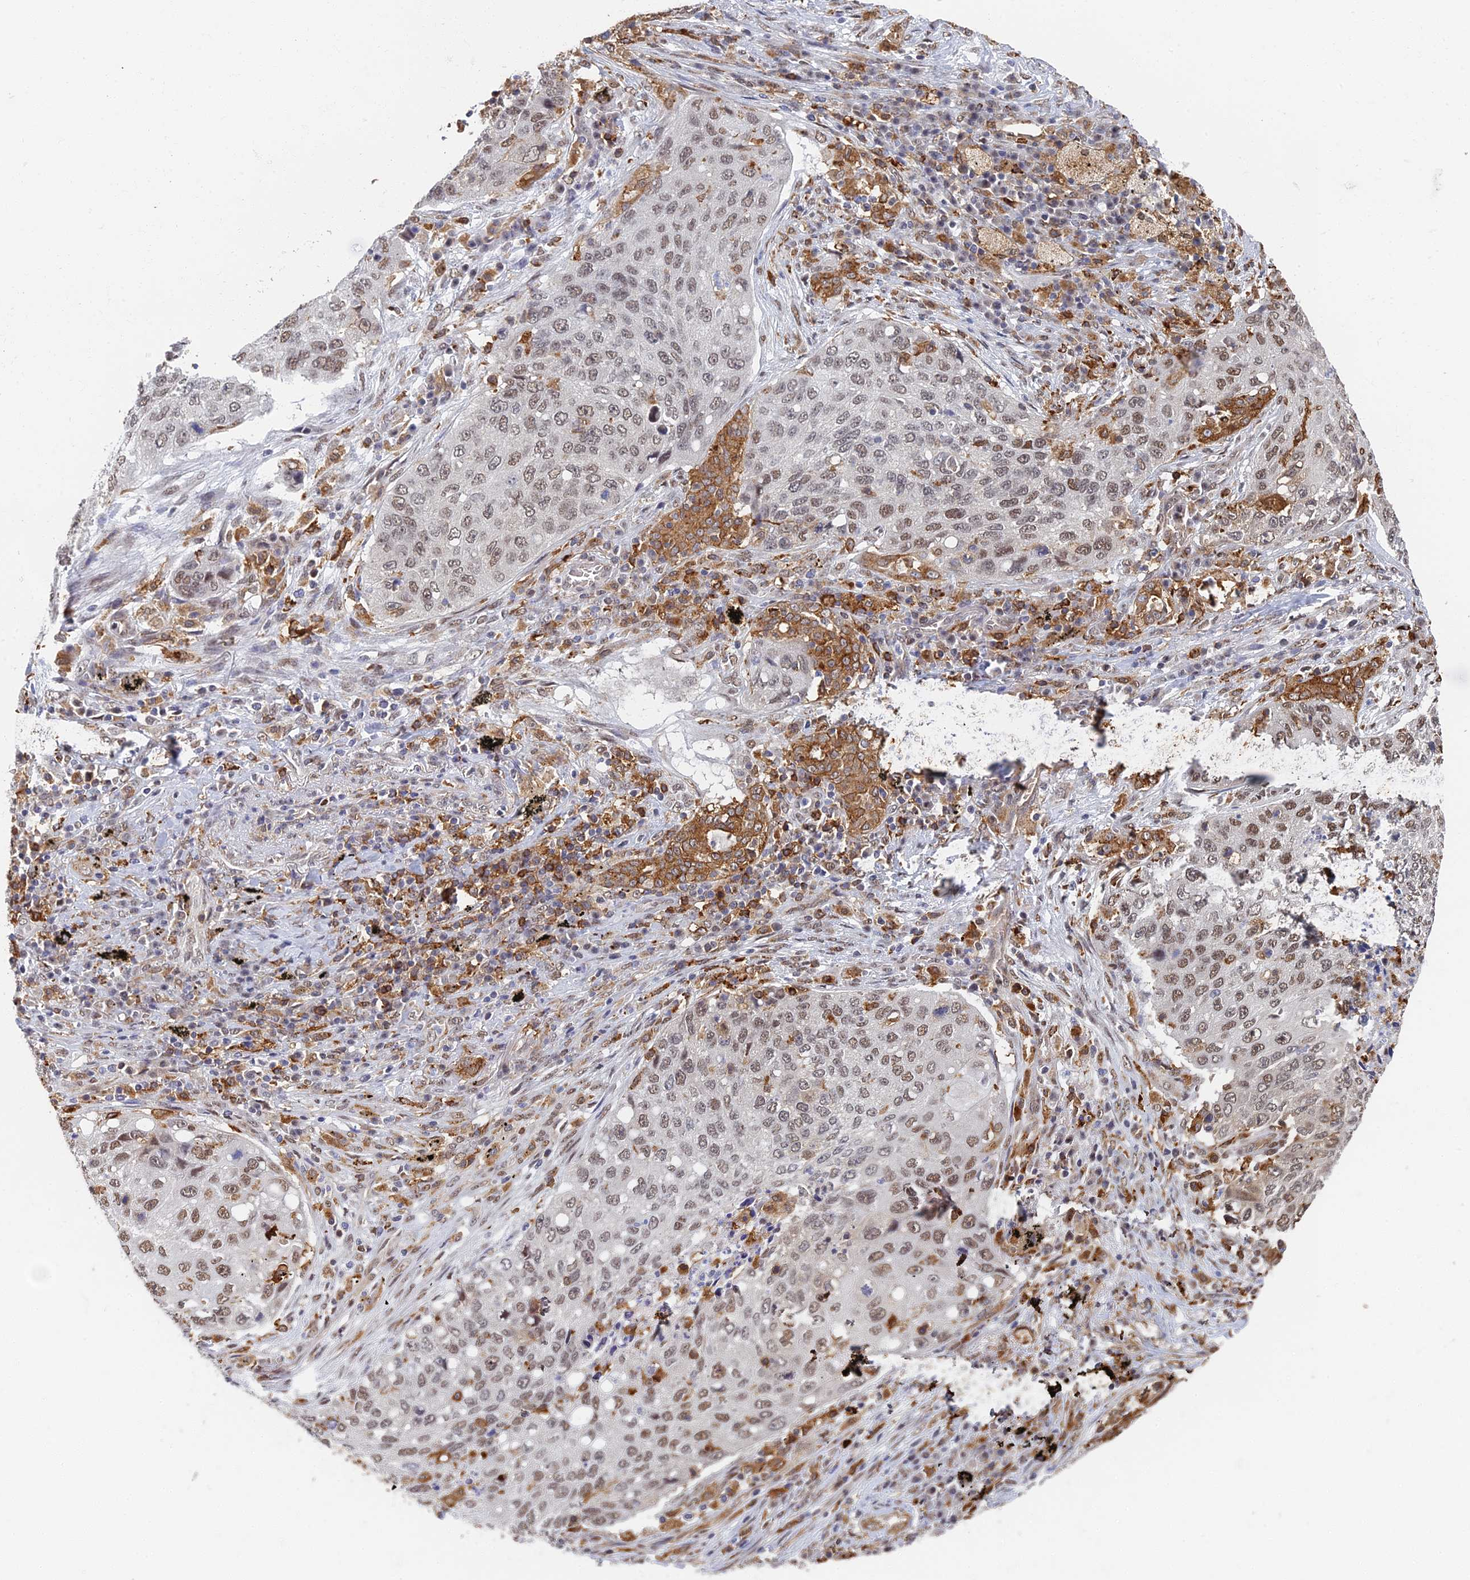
{"staining": {"intensity": "moderate", "quantity": "25%-75%", "location": "nuclear"}, "tissue": "lung cancer", "cell_type": "Tumor cells", "image_type": "cancer", "snomed": [{"axis": "morphology", "description": "Squamous cell carcinoma, NOS"}, {"axis": "topography", "description": "Lung"}], "caption": "Approximately 25%-75% of tumor cells in human squamous cell carcinoma (lung) show moderate nuclear protein expression as visualized by brown immunohistochemical staining.", "gene": "GPATCH1", "patient": {"sex": "female", "age": 63}}